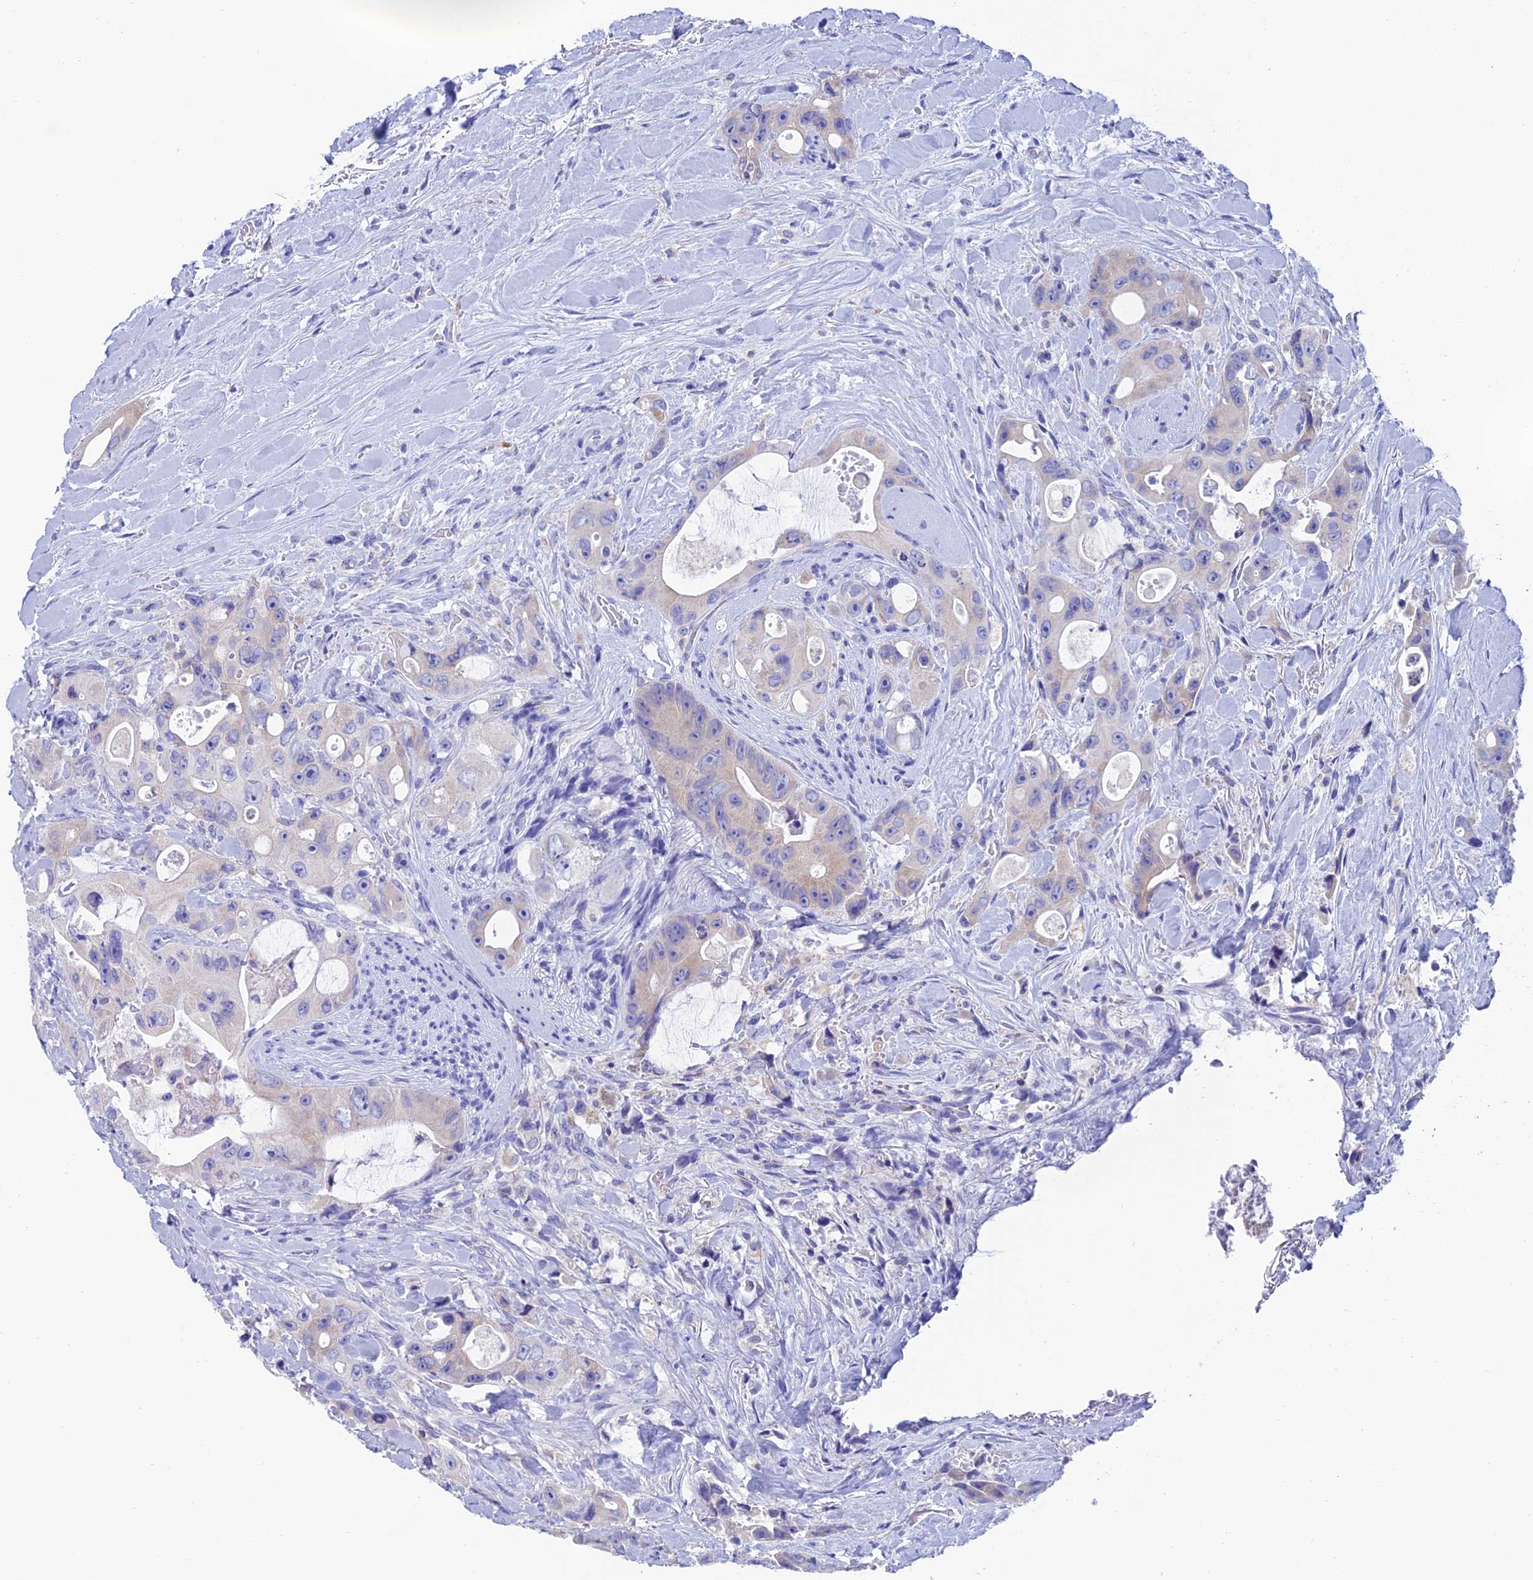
{"staining": {"intensity": "negative", "quantity": "none", "location": "none"}, "tissue": "colorectal cancer", "cell_type": "Tumor cells", "image_type": "cancer", "snomed": [{"axis": "morphology", "description": "Adenocarcinoma, NOS"}, {"axis": "topography", "description": "Colon"}], "caption": "Tumor cells are negative for protein expression in human colorectal cancer. The staining is performed using DAB (3,3'-diaminobenzidine) brown chromogen with nuclei counter-stained in using hematoxylin.", "gene": "REEP4", "patient": {"sex": "female", "age": 46}}